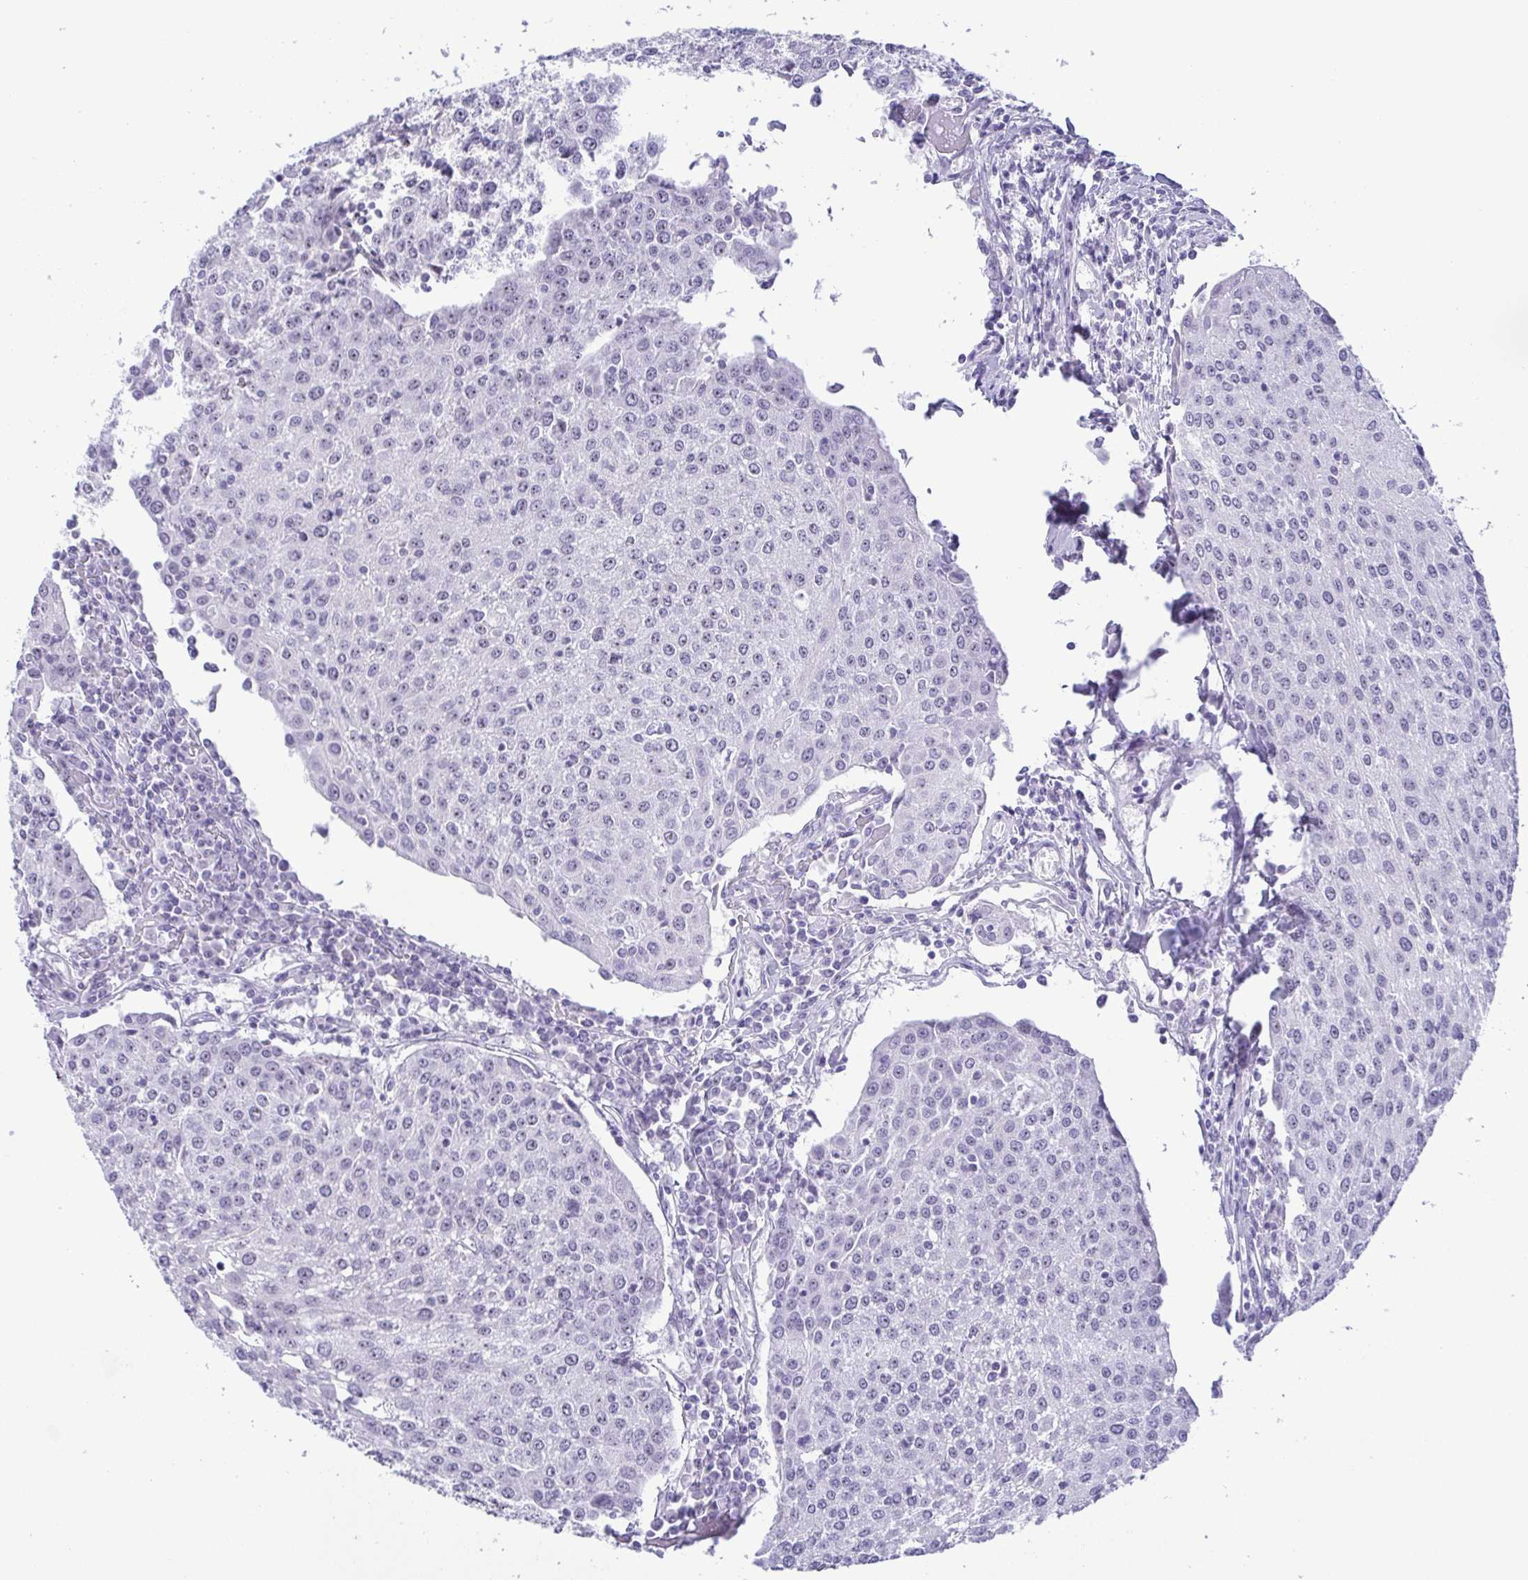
{"staining": {"intensity": "negative", "quantity": "none", "location": "none"}, "tissue": "urothelial cancer", "cell_type": "Tumor cells", "image_type": "cancer", "snomed": [{"axis": "morphology", "description": "Urothelial carcinoma, High grade"}, {"axis": "topography", "description": "Urinary bladder"}], "caption": "Tumor cells are negative for protein expression in human high-grade urothelial carcinoma.", "gene": "BZW1", "patient": {"sex": "female", "age": 85}}